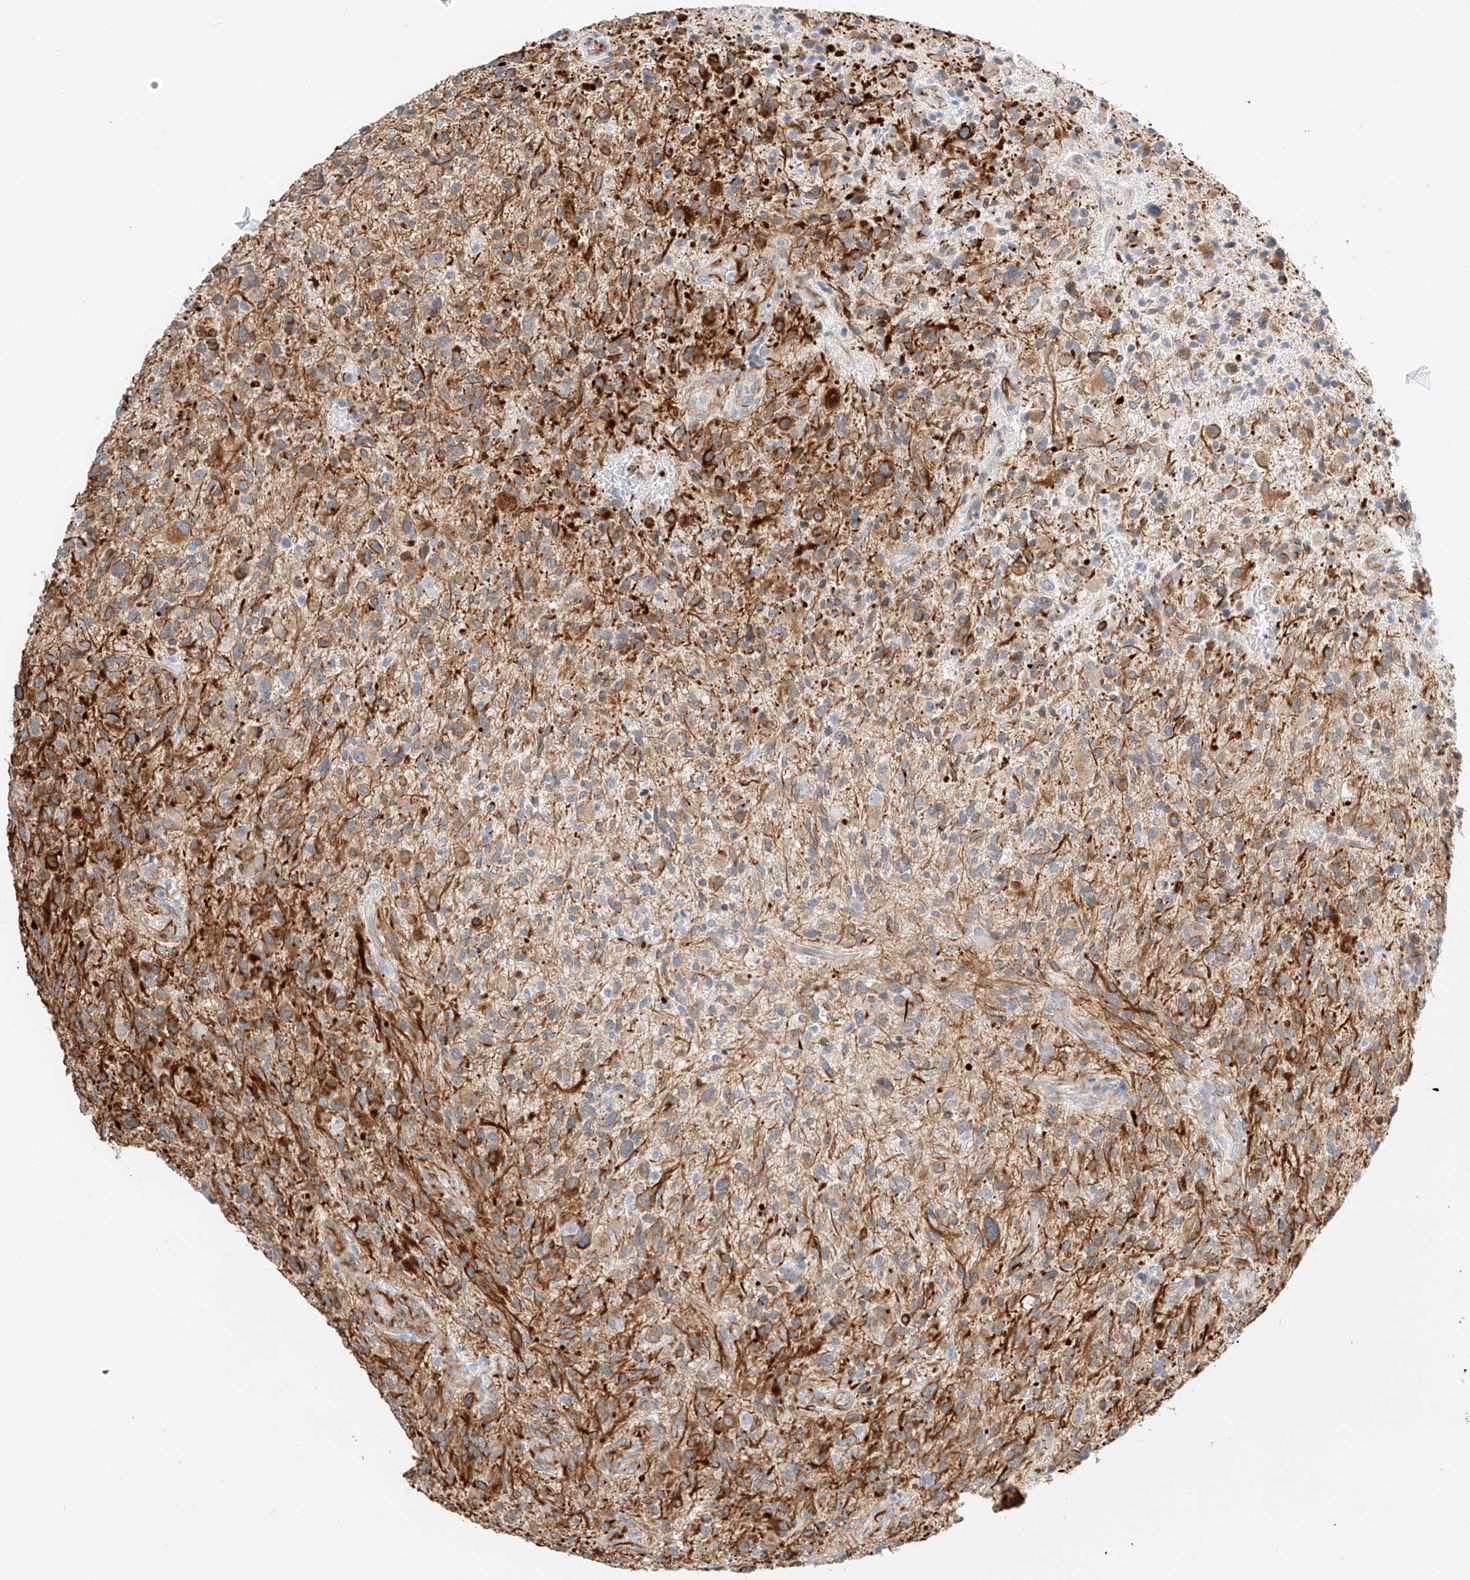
{"staining": {"intensity": "moderate", "quantity": "25%-75%", "location": "cytoplasmic/membranous"}, "tissue": "glioma", "cell_type": "Tumor cells", "image_type": "cancer", "snomed": [{"axis": "morphology", "description": "Glioma, malignant, High grade"}, {"axis": "topography", "description": "Brain"}], "caption": "Brown immunohistochemical staining in glioma demonstrates moderate cytoplasmic/membranous positivity in about 25%-75% of tumor cells.", "gene": "CDCP2", "patient": {"sex": "male", "age": 47}}